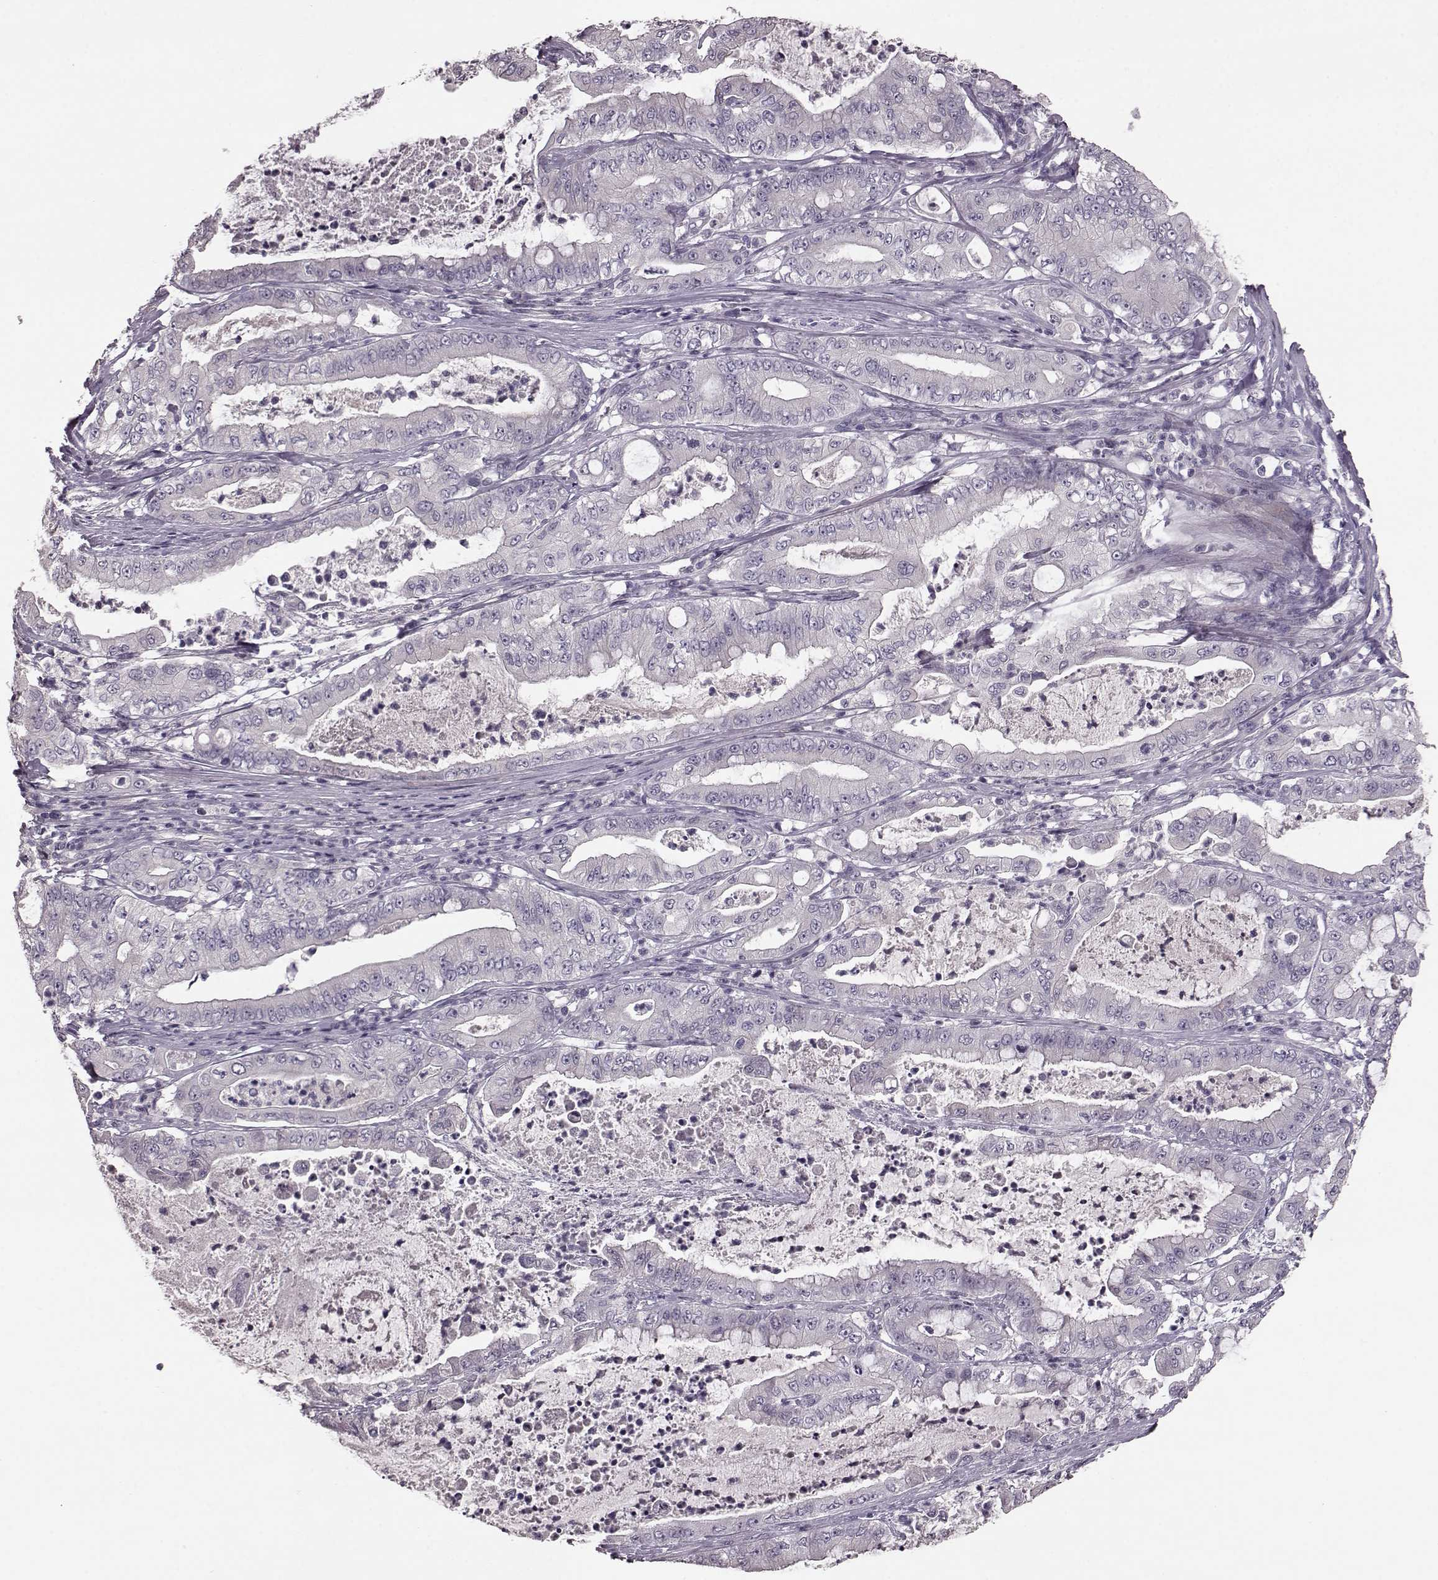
{"staining": {"intensity": "negative", "quantity": "none", "location": "none"}, "tissue": "pancreatic cancer", "cell_type": "Tumor cells", "image_type": "cancer", "snomed": [{"axis": "morphology", "description": "Adenocarcinoma, NOS"}, {"axis": "topography", "description": "Pancreas"}], "caption": "IHC of adenocarcinoma (pancreatic) displays no staining in tumor cells.", "gene": "SLC52A3", "patient": {"sex": "male", "age": 71}}